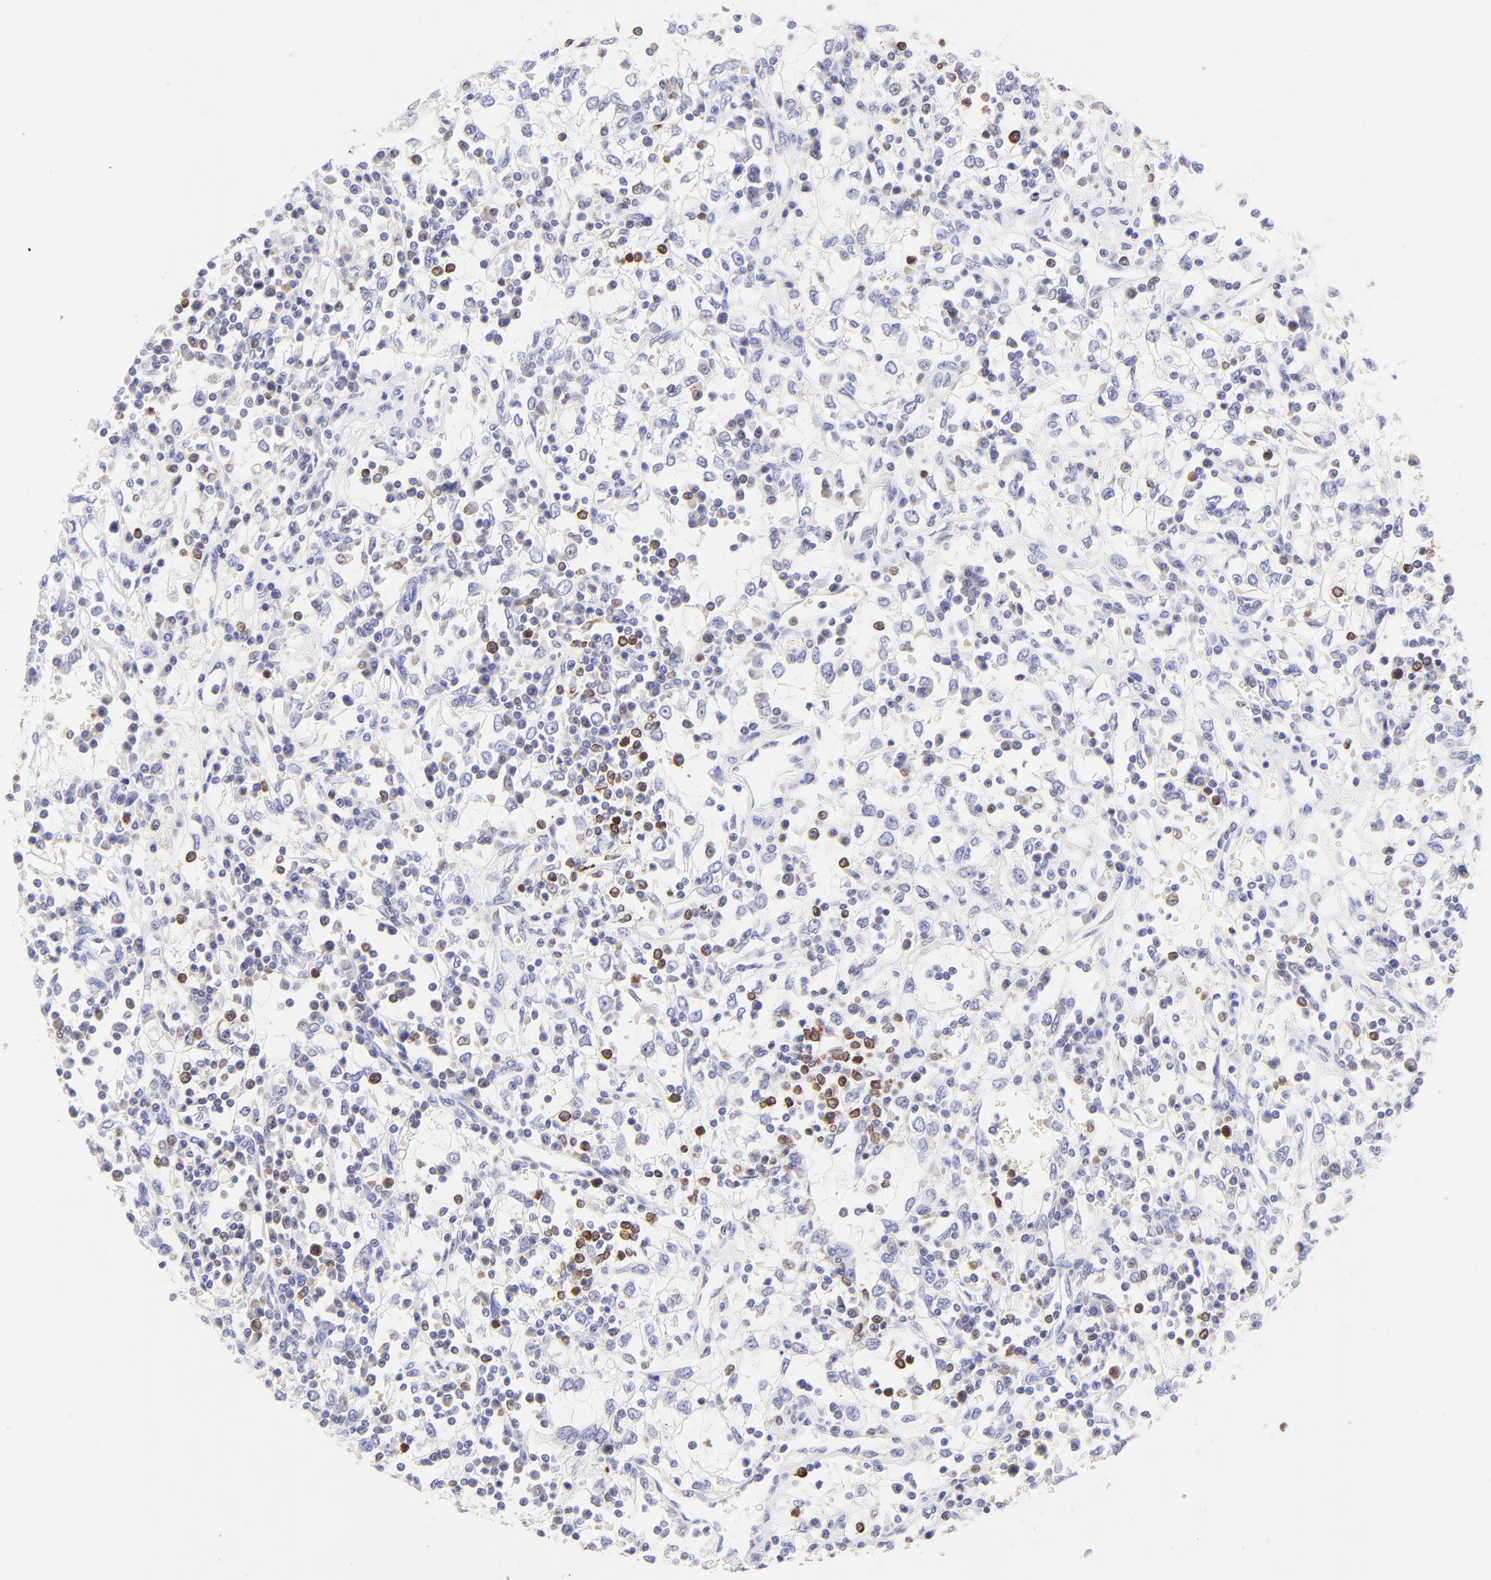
{"staining": {"intensity": "negative", "quantity": "none", "location": "none"}, "tissue": "renal cancer", "cell_type": "Tumor cells", "image_type": "cancer", "snomed": [{"axis": "morphology", "description": "Adenocarcinoma, NOS"}, {"axis": "topography", "description": "Kidney"}], "caption": "This is a image of immunohistochemistry (IHC) staining of renal adenocarcinoma, which shows no expression in tumor cells.", "gene": "IRAG2", "patient": {"sex": "male", "age": 82}}